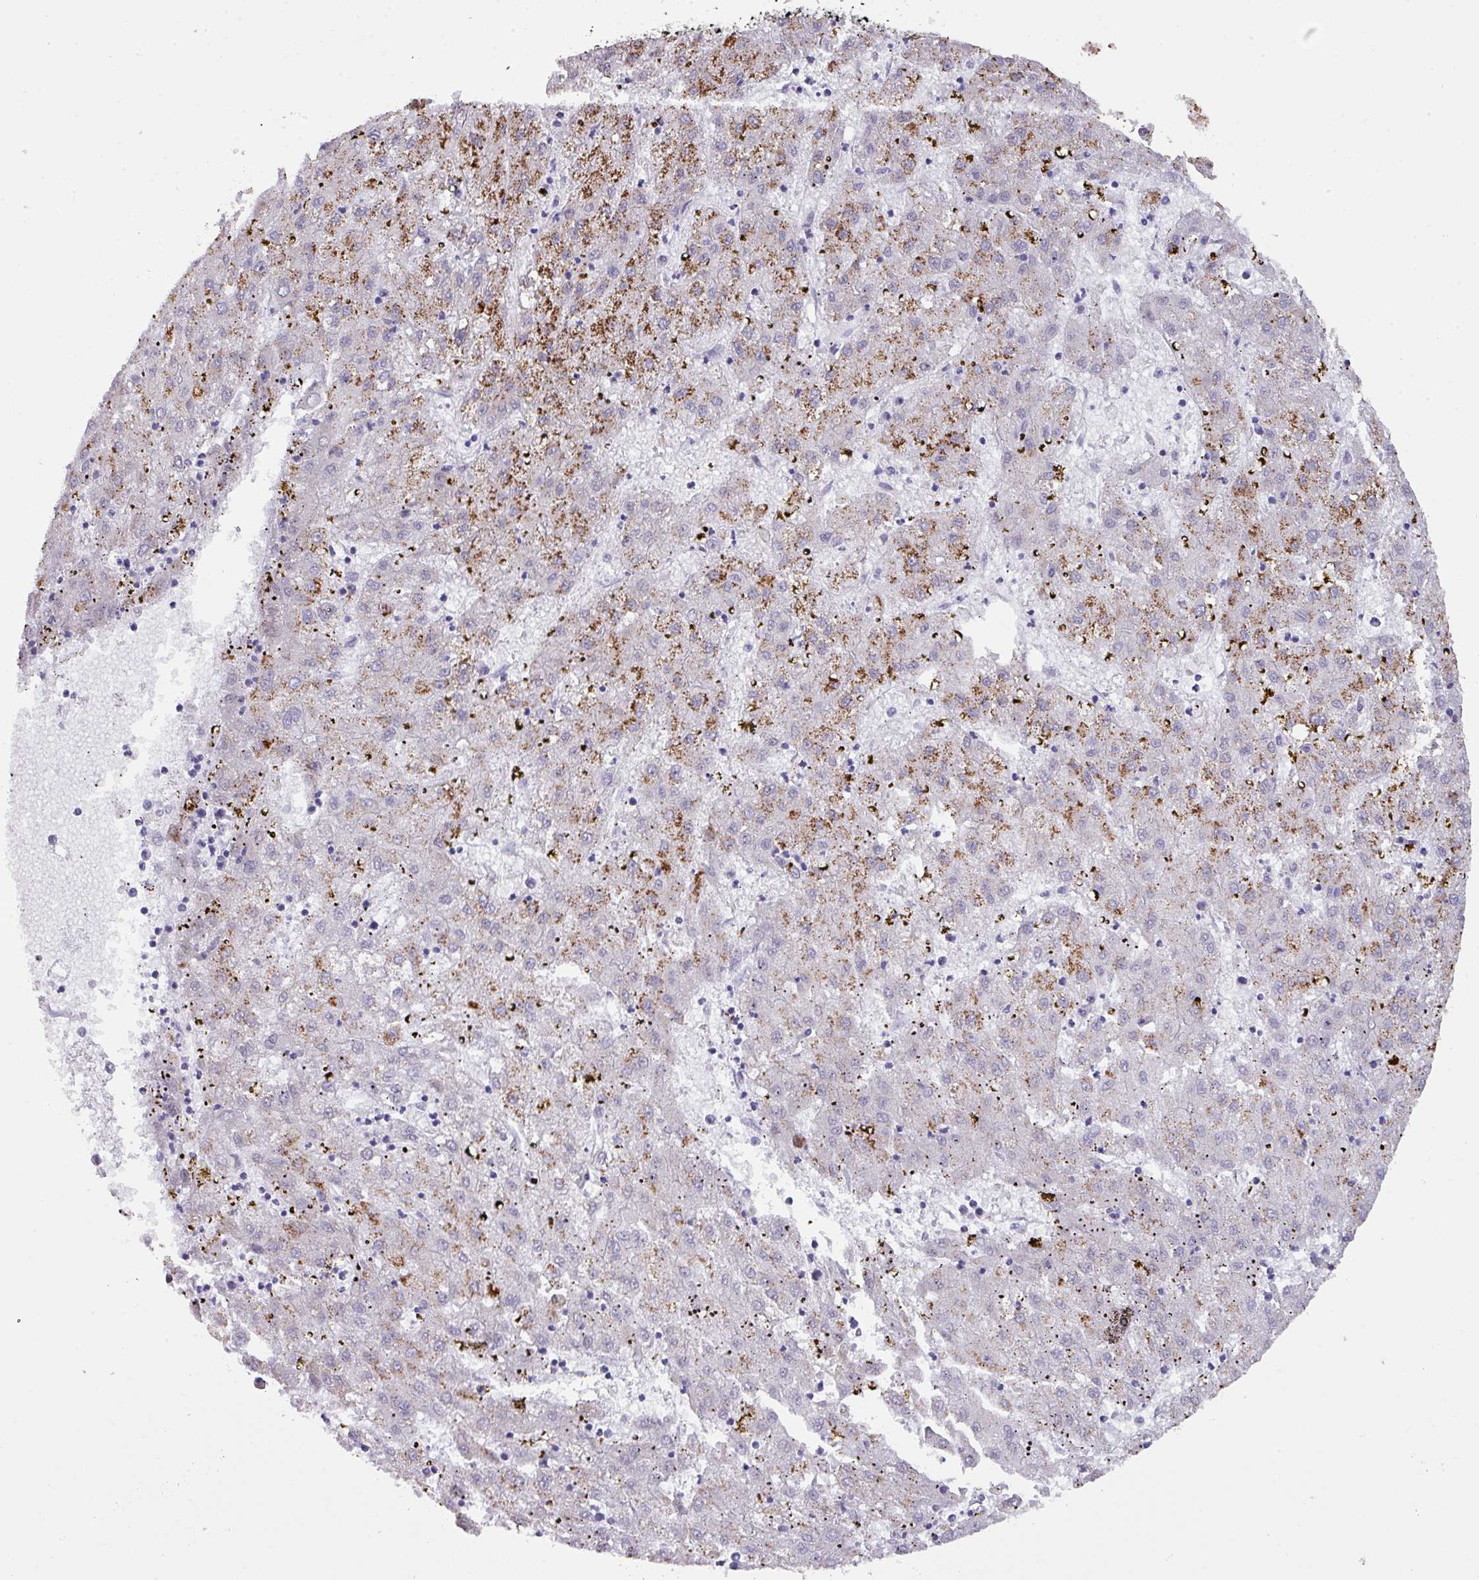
{"staining": {"intensity": "moderate", "quantity": ">75%", "location": "cytoplasmic/membranous"}, "tissue": "liver cancer", "cell_type": "Tumor cells", "image_type": "cancer", "snomed": [{"axis": "morphology", "description": "Carcinoma, Hepatocellular, NOS"}, {"axis": "topography", "description": "Liver"}], "caption": "A high-resolution histopathology image shows immunohistochemistry (IHC) staining of liver hepatocellular carcinoma, which demonstrates moderate cytoplasmic/membranous staining in approximately >75% of tumor cells.", "gene": "ANKRD13B", "patient": {"sex": "male", "age": 72}}